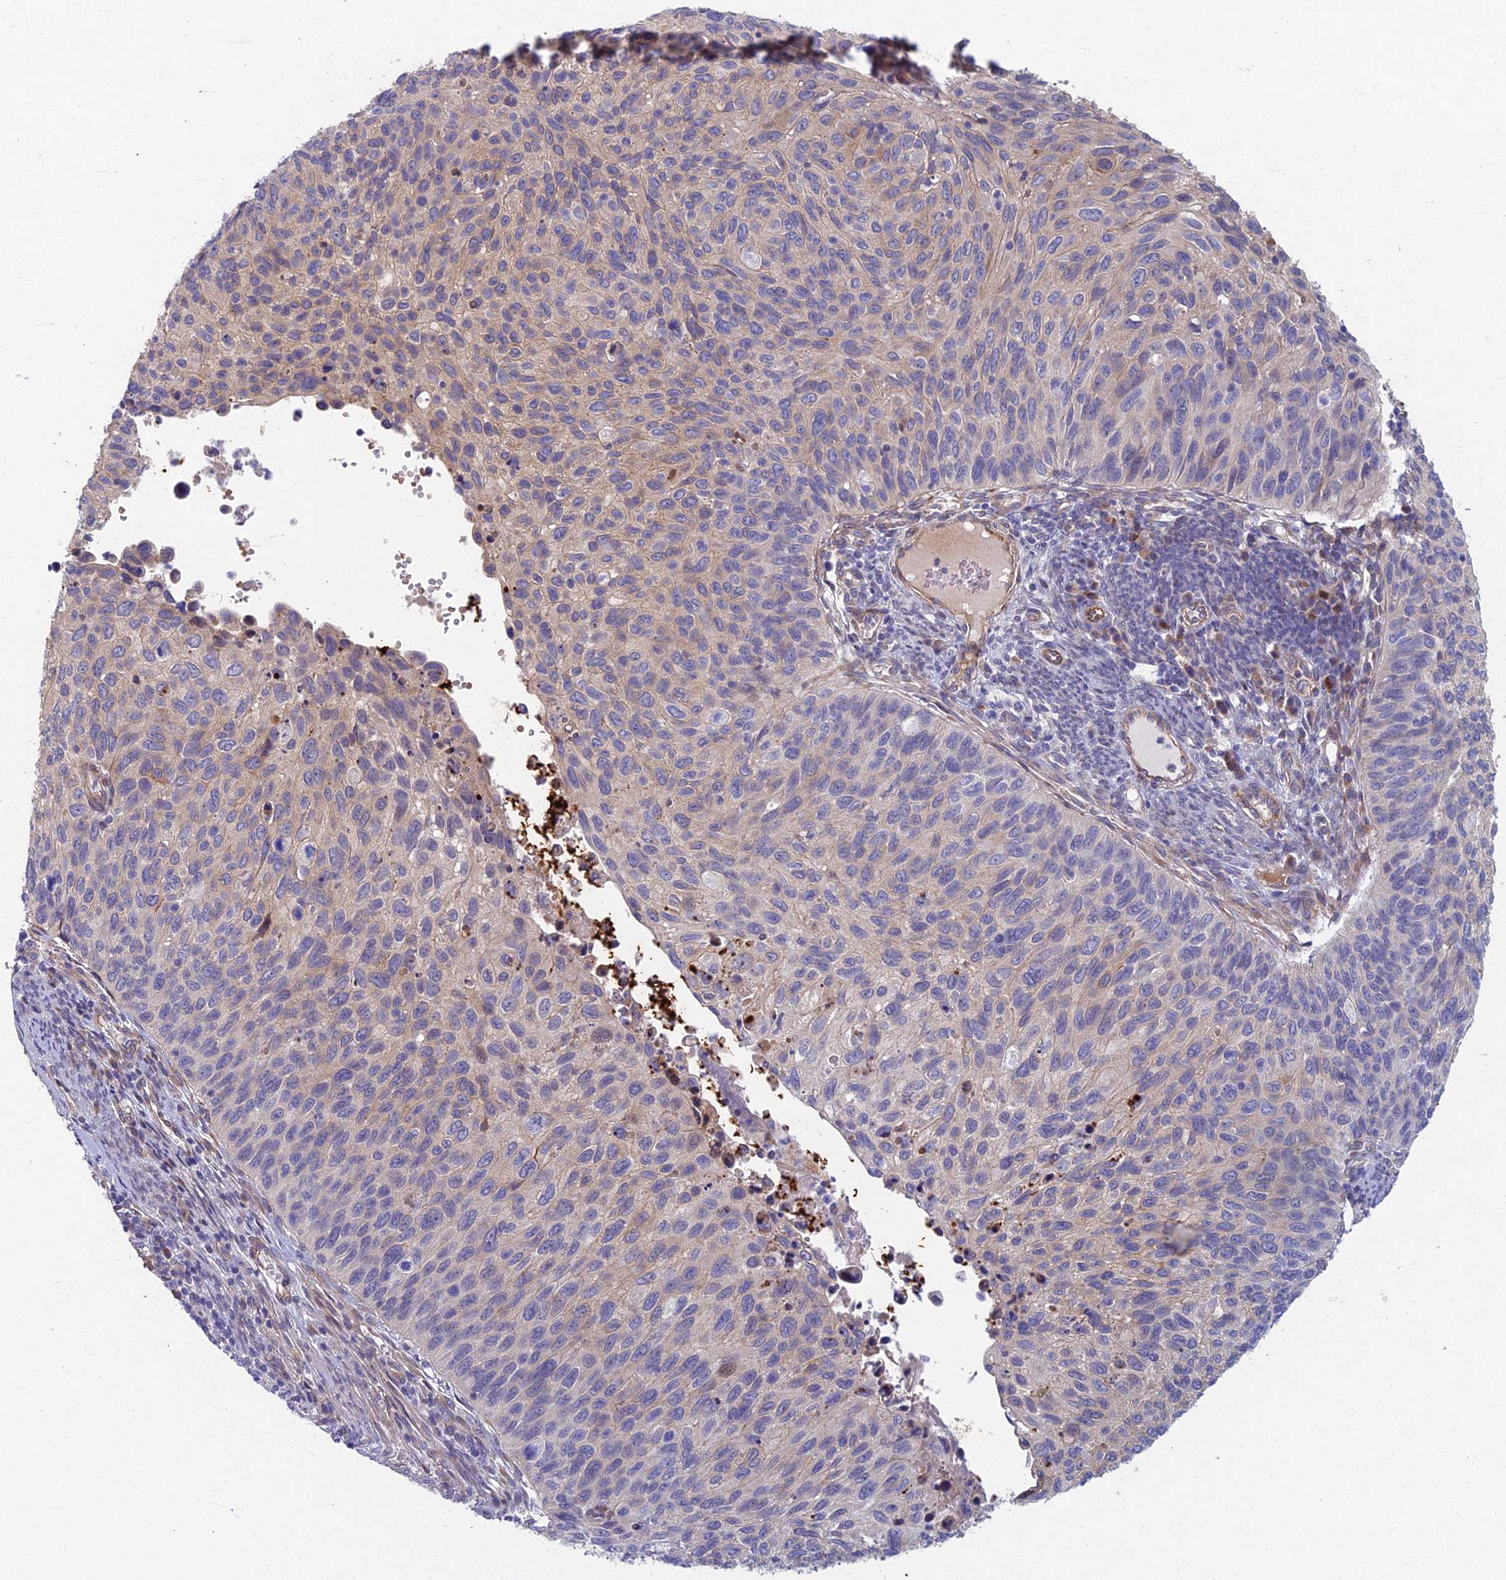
{"staining": {"intensity": "negative", "quantity": "none", "location": "none"}, "tissue": "cervical cancer", "cell_type": "Tumor cells", "image_type": "cancer", "snomed": [{"axis": "morphology", "description": "Squamous cell carcinoma, NOS"}, {"axis": "topography", "description": "Cervix"}], "caption": "Immunohistochemistry (IHC) image of cervical cancer (squamous cell carcinoma) stained for a protein (brown), which demonstrates no staining in tumor cells.", "gene": "RHBDL2", "patient": {"sex": "female", "age": 70}}